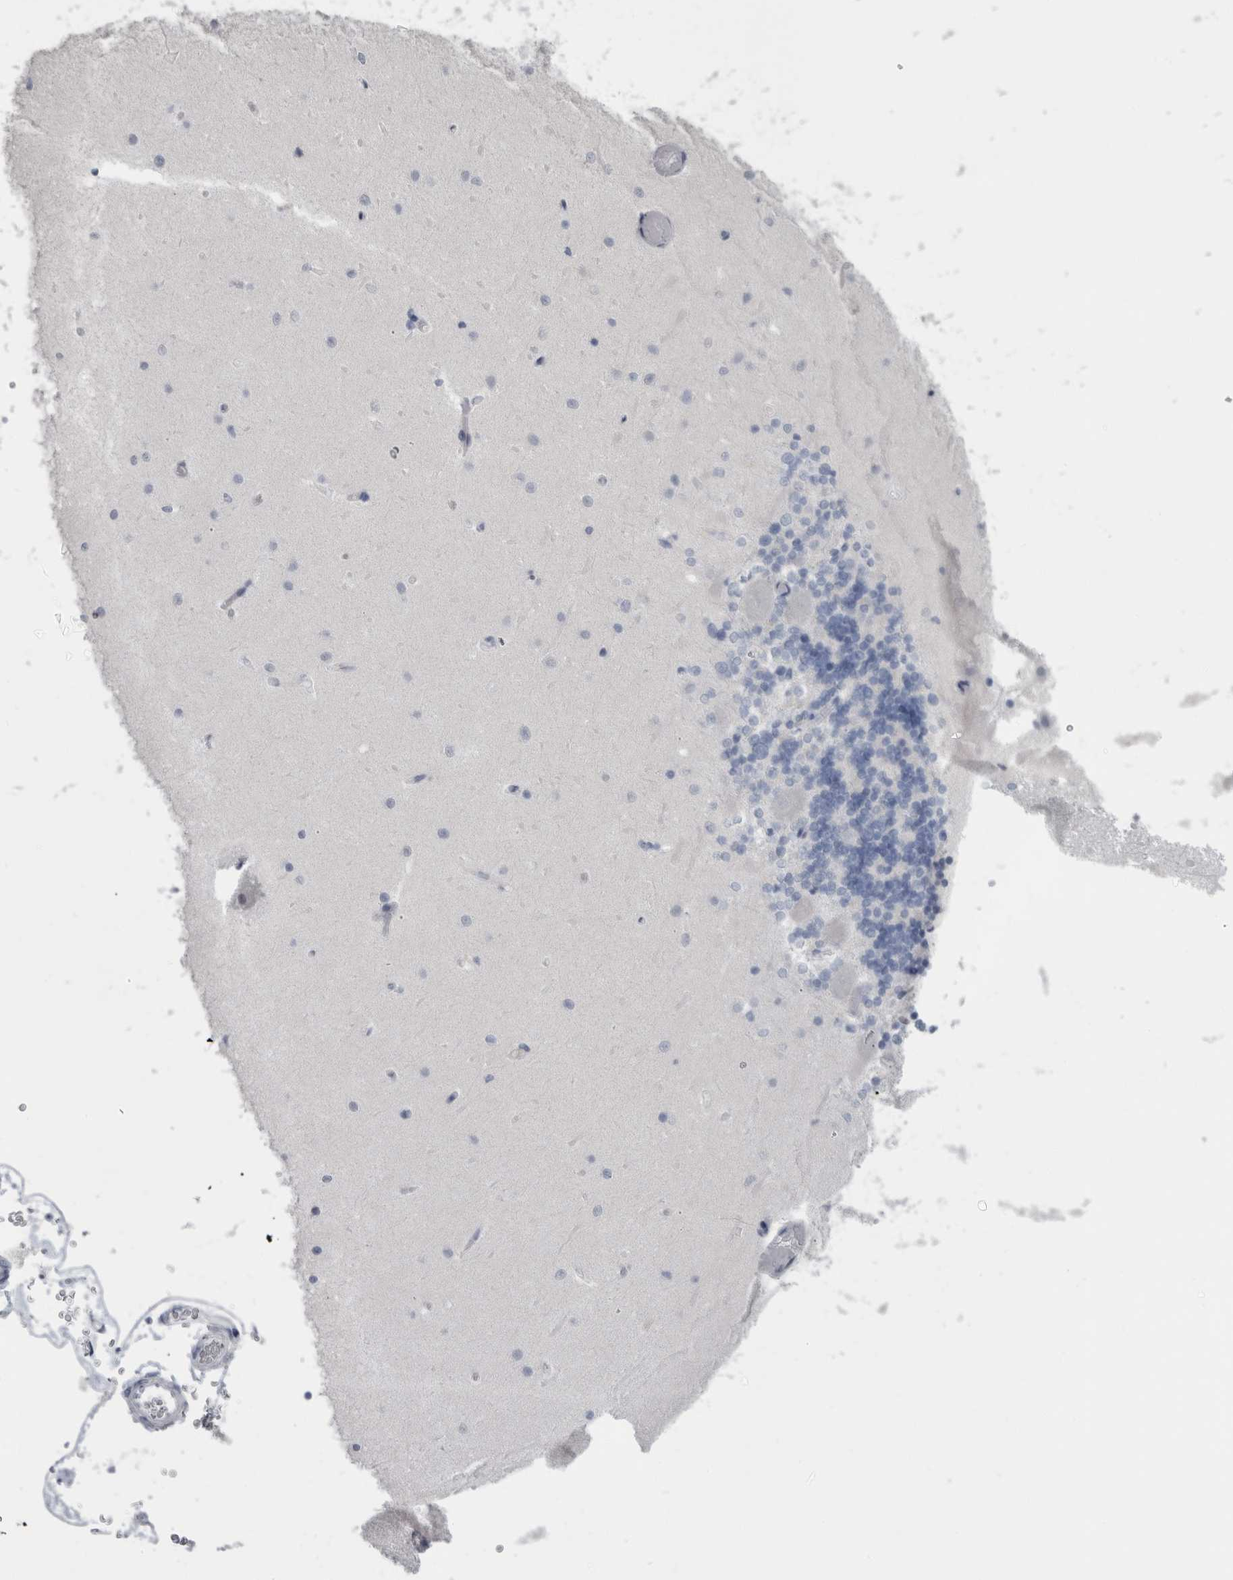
{"staining": {"intensity": "negative", "quantity": "none", "location": "none"}, "tissue": "cerebellum", "cell_type": "Cells in granular layer", "image_type": "normal", "snomed": [{"axis": "morphology", "description": "Normal tissue, NOS"}, {"axis": "topography", "description": "Cerebellum"}], "caption": "Human cerebellum stained for a protein using IHC demonstrates no staining in cells in granular layer.", "gene": "MSMB", "patient": {"sex": "male", "age": 37}}